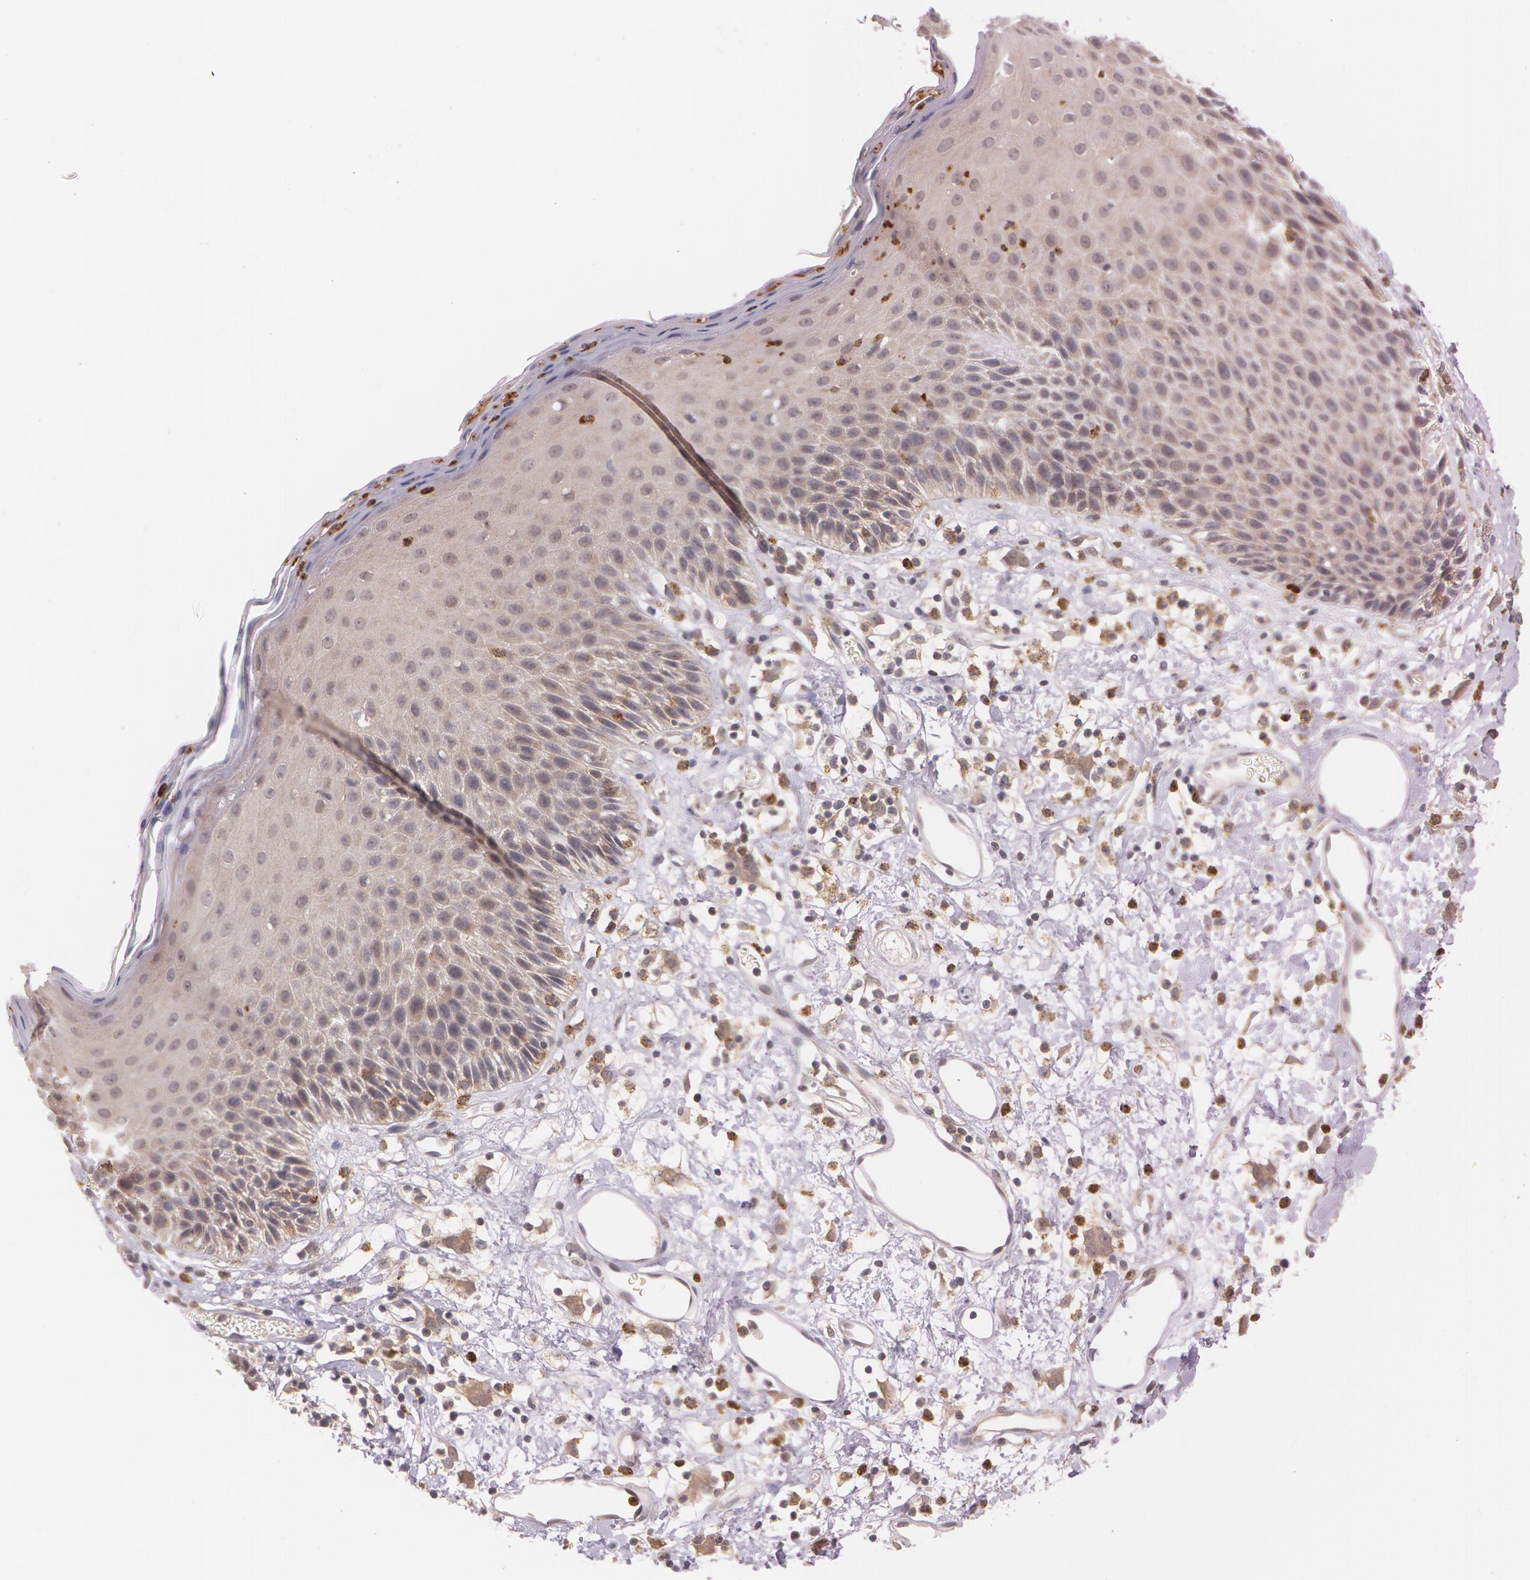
{"staining": {"intensity": "weak", "quantity": ">75%", "location": "cytoplasmic/membranous"}, "tissue": "skin", "cell_type": "Epidermal cells", "image_type": "normal", "snomed": [{"axis": "morphology", "description": "Normal tissue, NOS"}, {"axis": "topography", "description": "Vulva"}, {"axis": "topography", "description": "Peripheral nerve tissue"}], "caption": "Brown immunohistochemical staining in benign skin exhibits weak cytoplasmic/membranous staining in approximately >75% of epidermal cells. (IHC, brightfield microscopy, high magnification).", "gene": "ATG2B", "patient": {"sex": "female", "age": 68}}